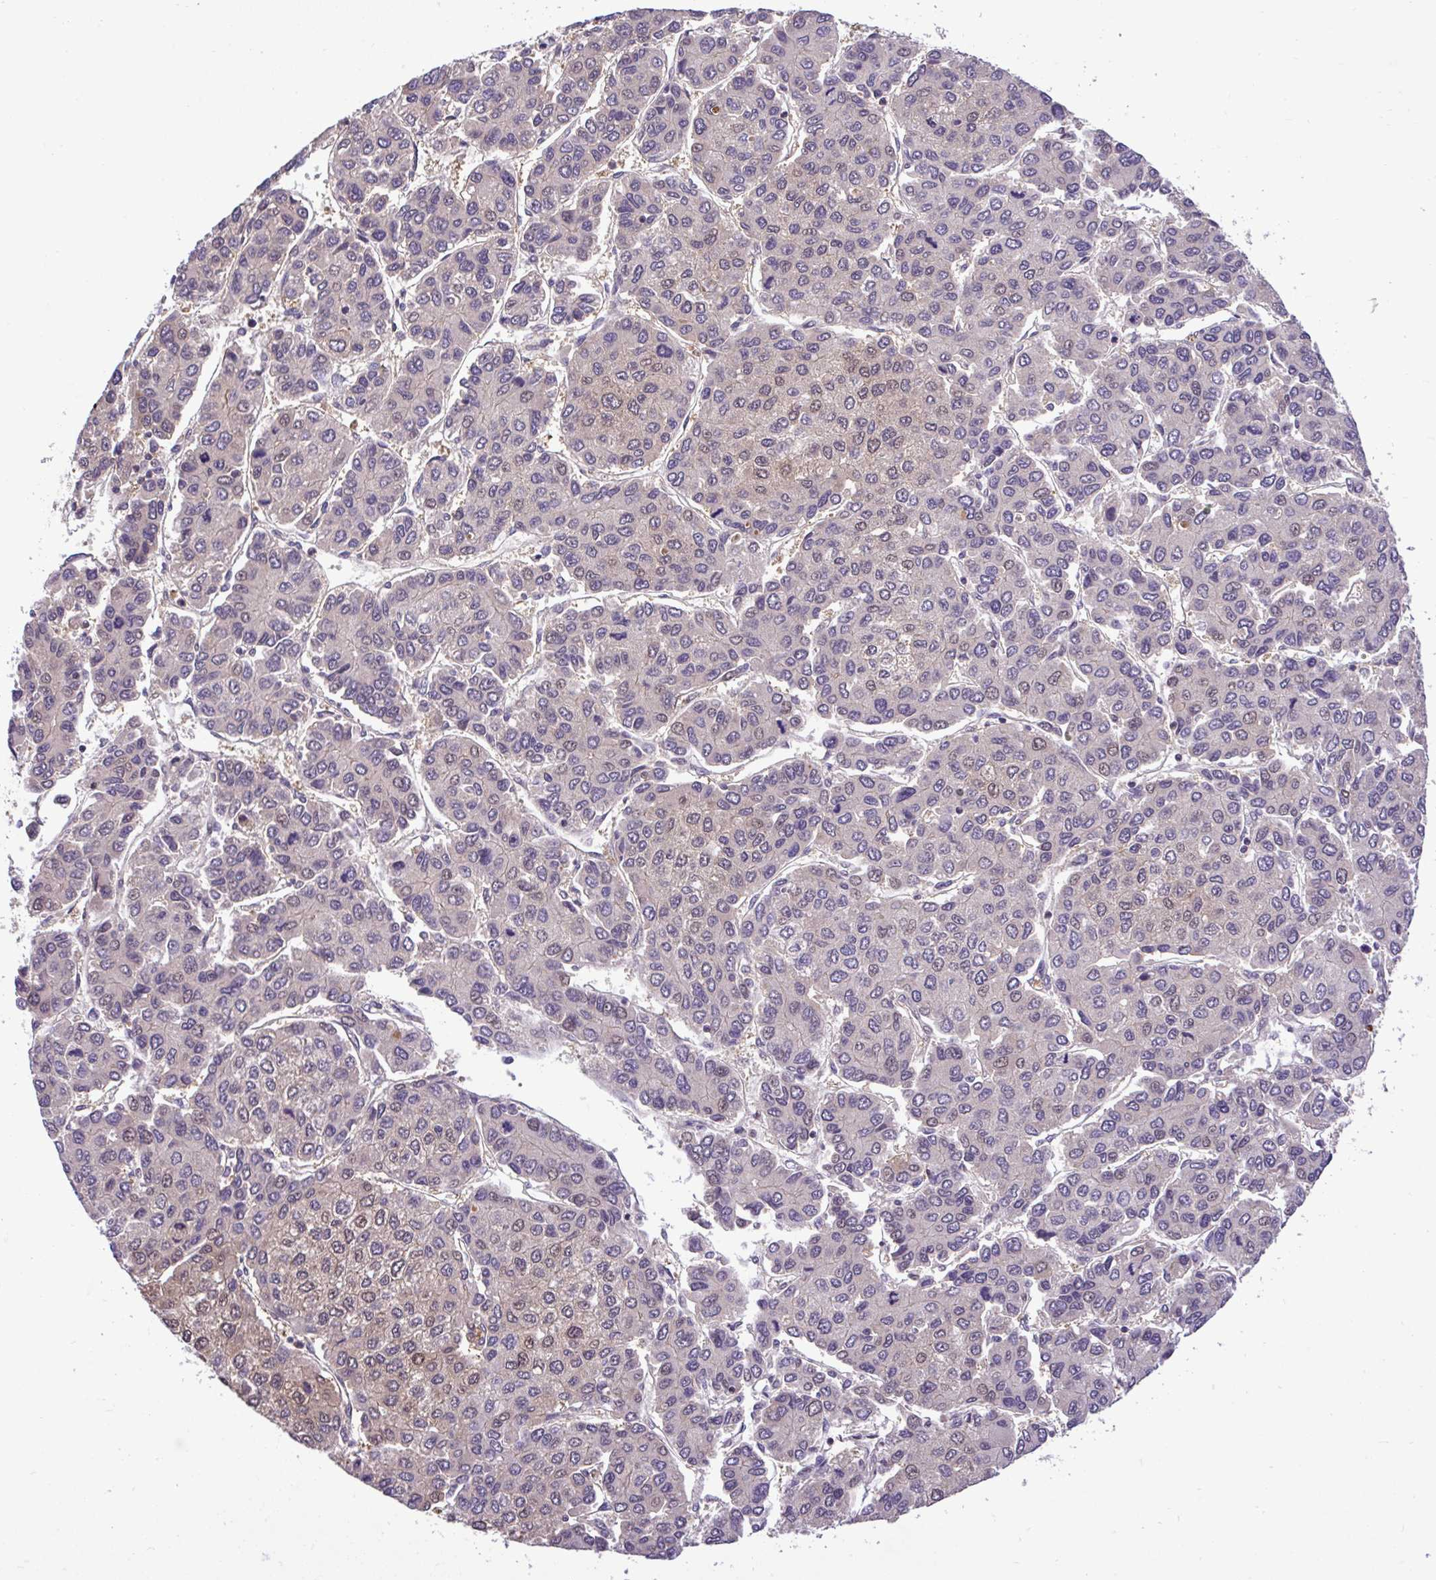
{"staining": {"intensity": "weak", "quantity": "<25%", "location": "nuclear"}, "tissue": "liver cancer", "cell_type": "Tumor cells", "image_type": "cancer", "snomed": [{"axis": "morphology", "description": "Carcinoma, Hepatocellular, NOS"}, {"axis": "topography", "description": "Liver"}], "caption": "A micrograph of human liver cancer (hepatocellular carcinoma) is negative for staining in tumor cells. Brightfield microscopy of immunohistochemistry (IHC) stained with DAB (3,3'-diaminobenzidine) (brown) and hematoxylin (blue), captured at high magnification.", "gene": "GLIS3", "patient": {"sex": "female", "age": 66}}